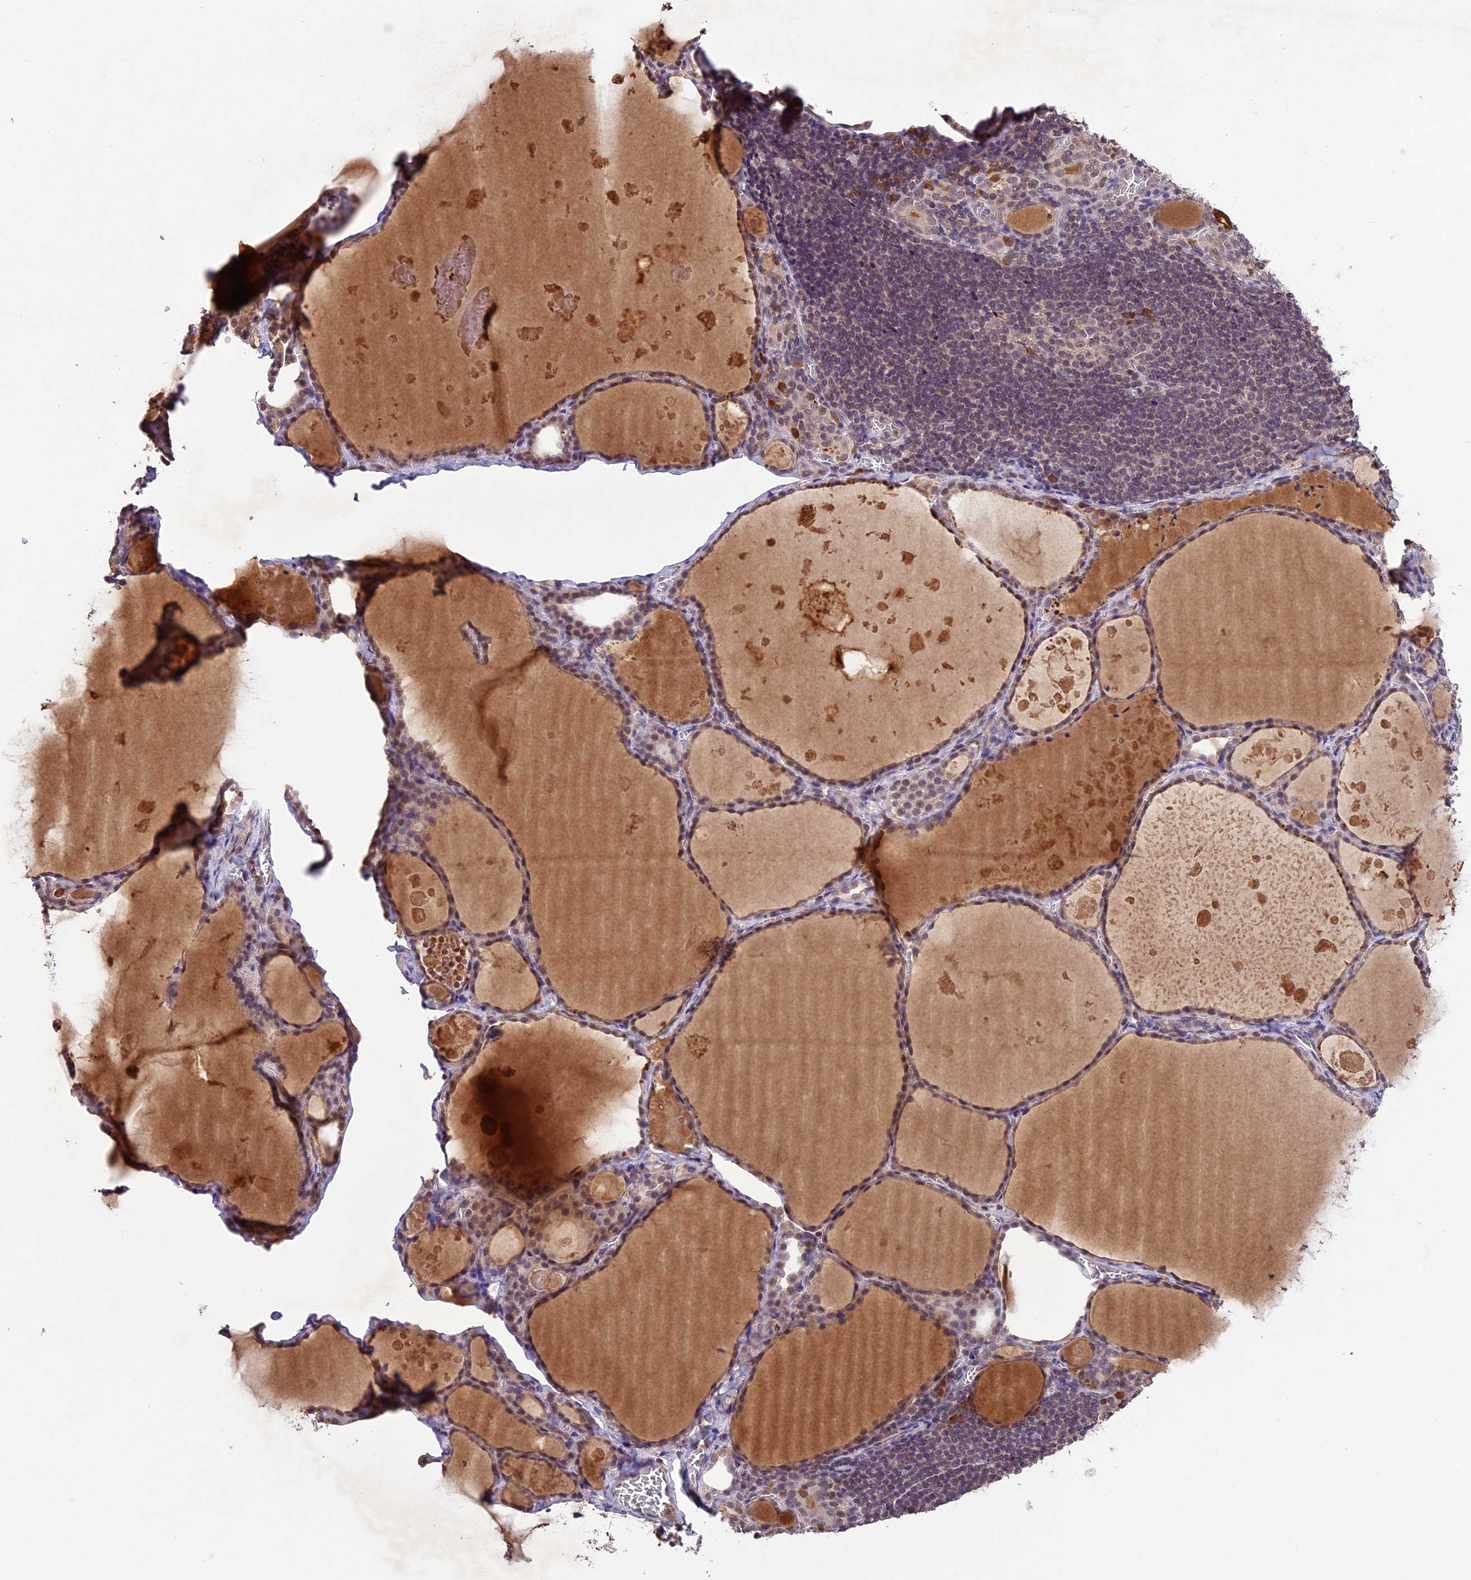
{"staining": {"intensity": "weak", "quantity": "25%-75%", "location": "cytoplasmic/membranous,nuclear"}, "tissue": "thyroid gland", "cell_type": "Glandular cells", "image_type": "normal", "snomed": [{"axis": "morphology", "description": "Normal tissue, NOS"}, {"axis": "topography", "description": "Thyroid gland"}], "caption": "A micrograph of thyroid gland stained for a protein reveals weak cytoplasmic/membranous,nuclear brown staining in glandular cells. The staining is performed using DAB brown chromogen to label protein expression. The nuclei are counter-stained blue using hematoxylin.", "gene": "ATP10A", "patient": {"sex": "male", "age": 56}}